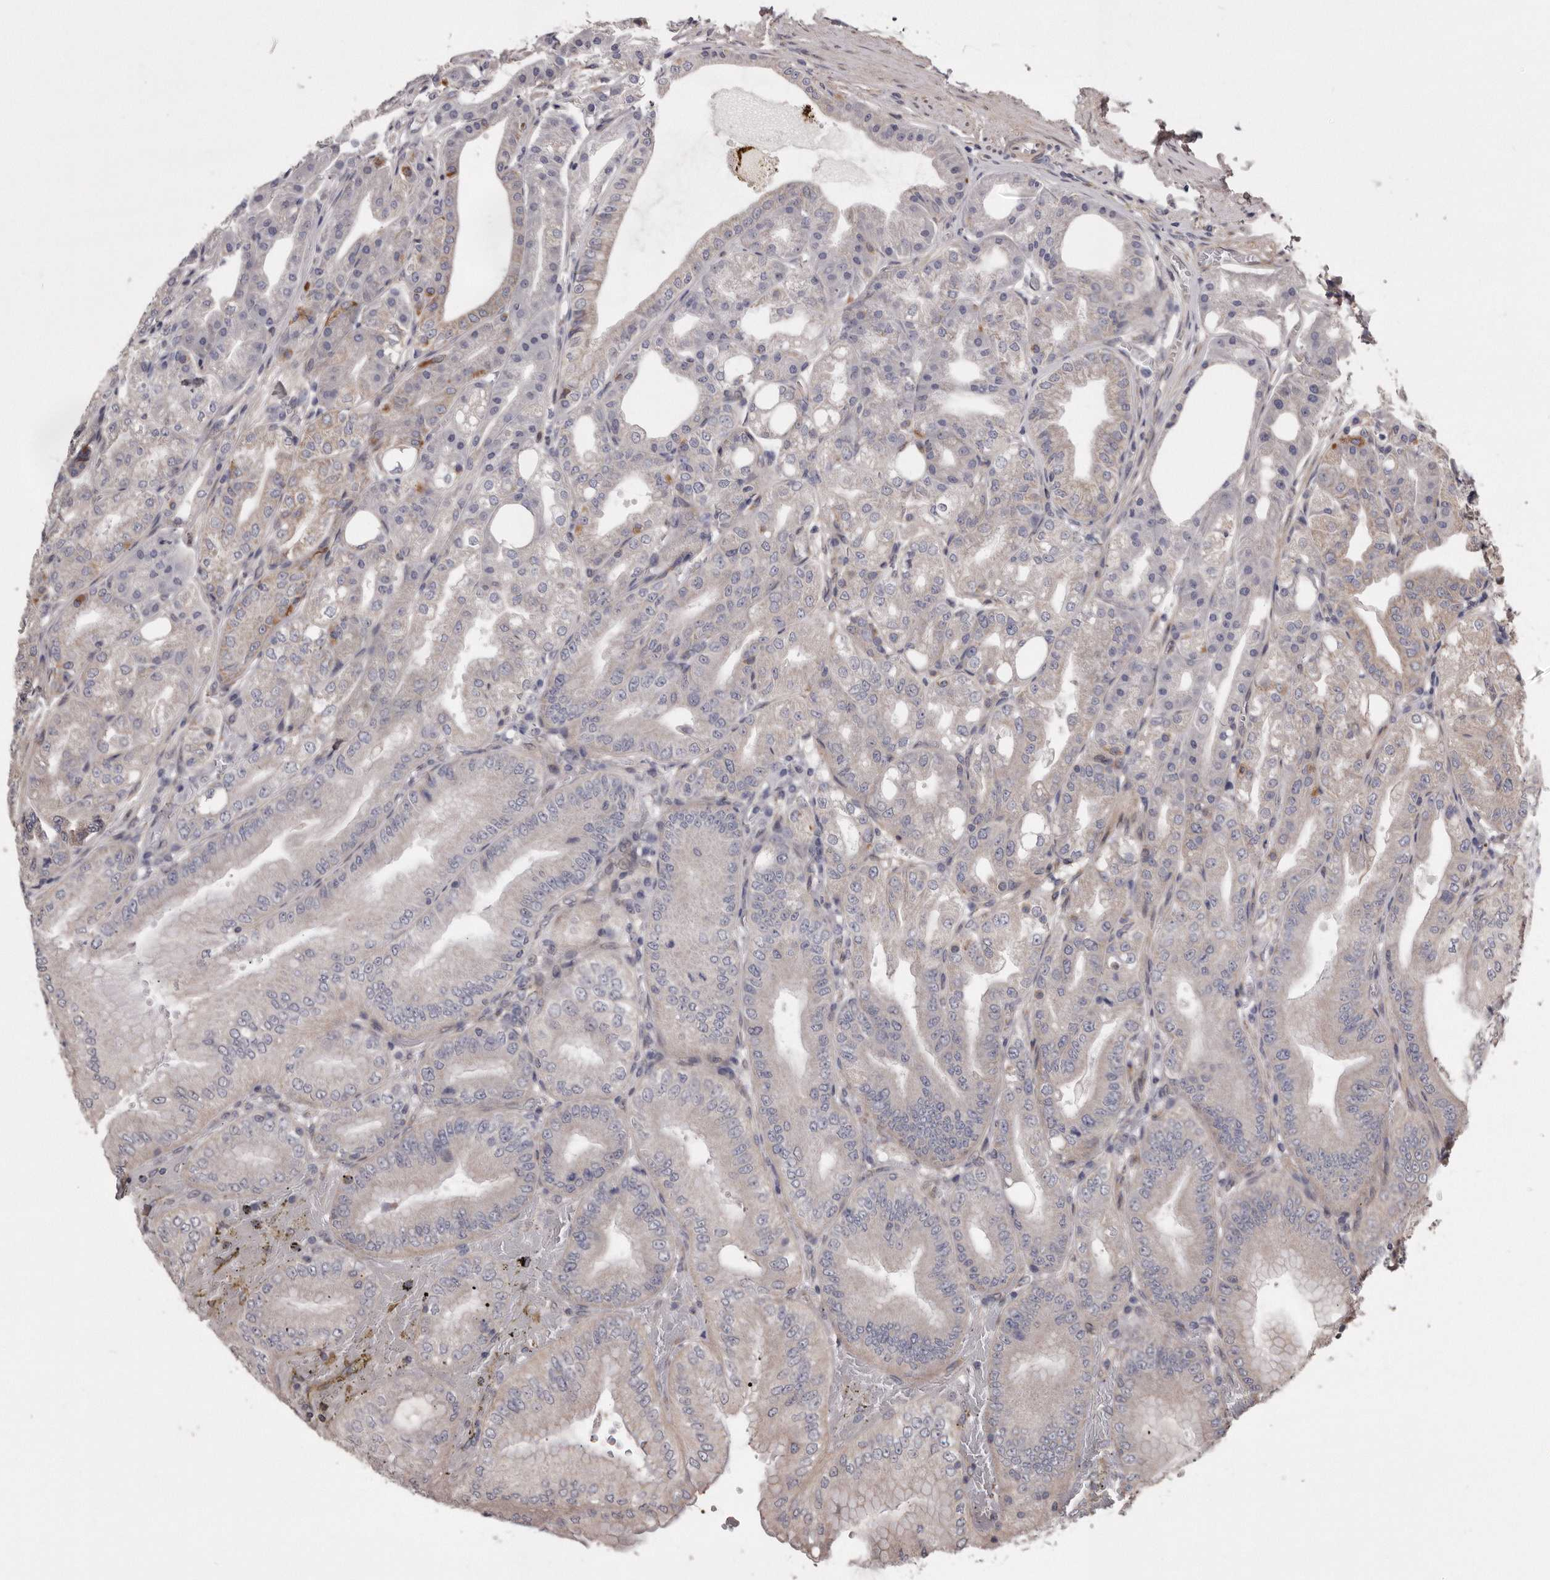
{"staining": {"intensity": "moderate", "quantity": "<25%", "location": "cytoplasmic/membranous"}, "tissue": "stomach", "cell_type": "Glandular cells", "image_type": "normal", "snomed": [{"axis": "morphology", "description": "Normal tissue, NOS"}, {"axis": "topography", "description": "Stomach, lower"}], "caption": "Unremarkable stomach demonstrates moderate cytoplasmic/membranous positivity in about <25% of glandular cells, visualized by immunohistochemistry. (Brightfield microscopy of DAB IHC at high magnification).", "gene": "ARMCX1", "patient": {"sex": "male", "age": 71}}